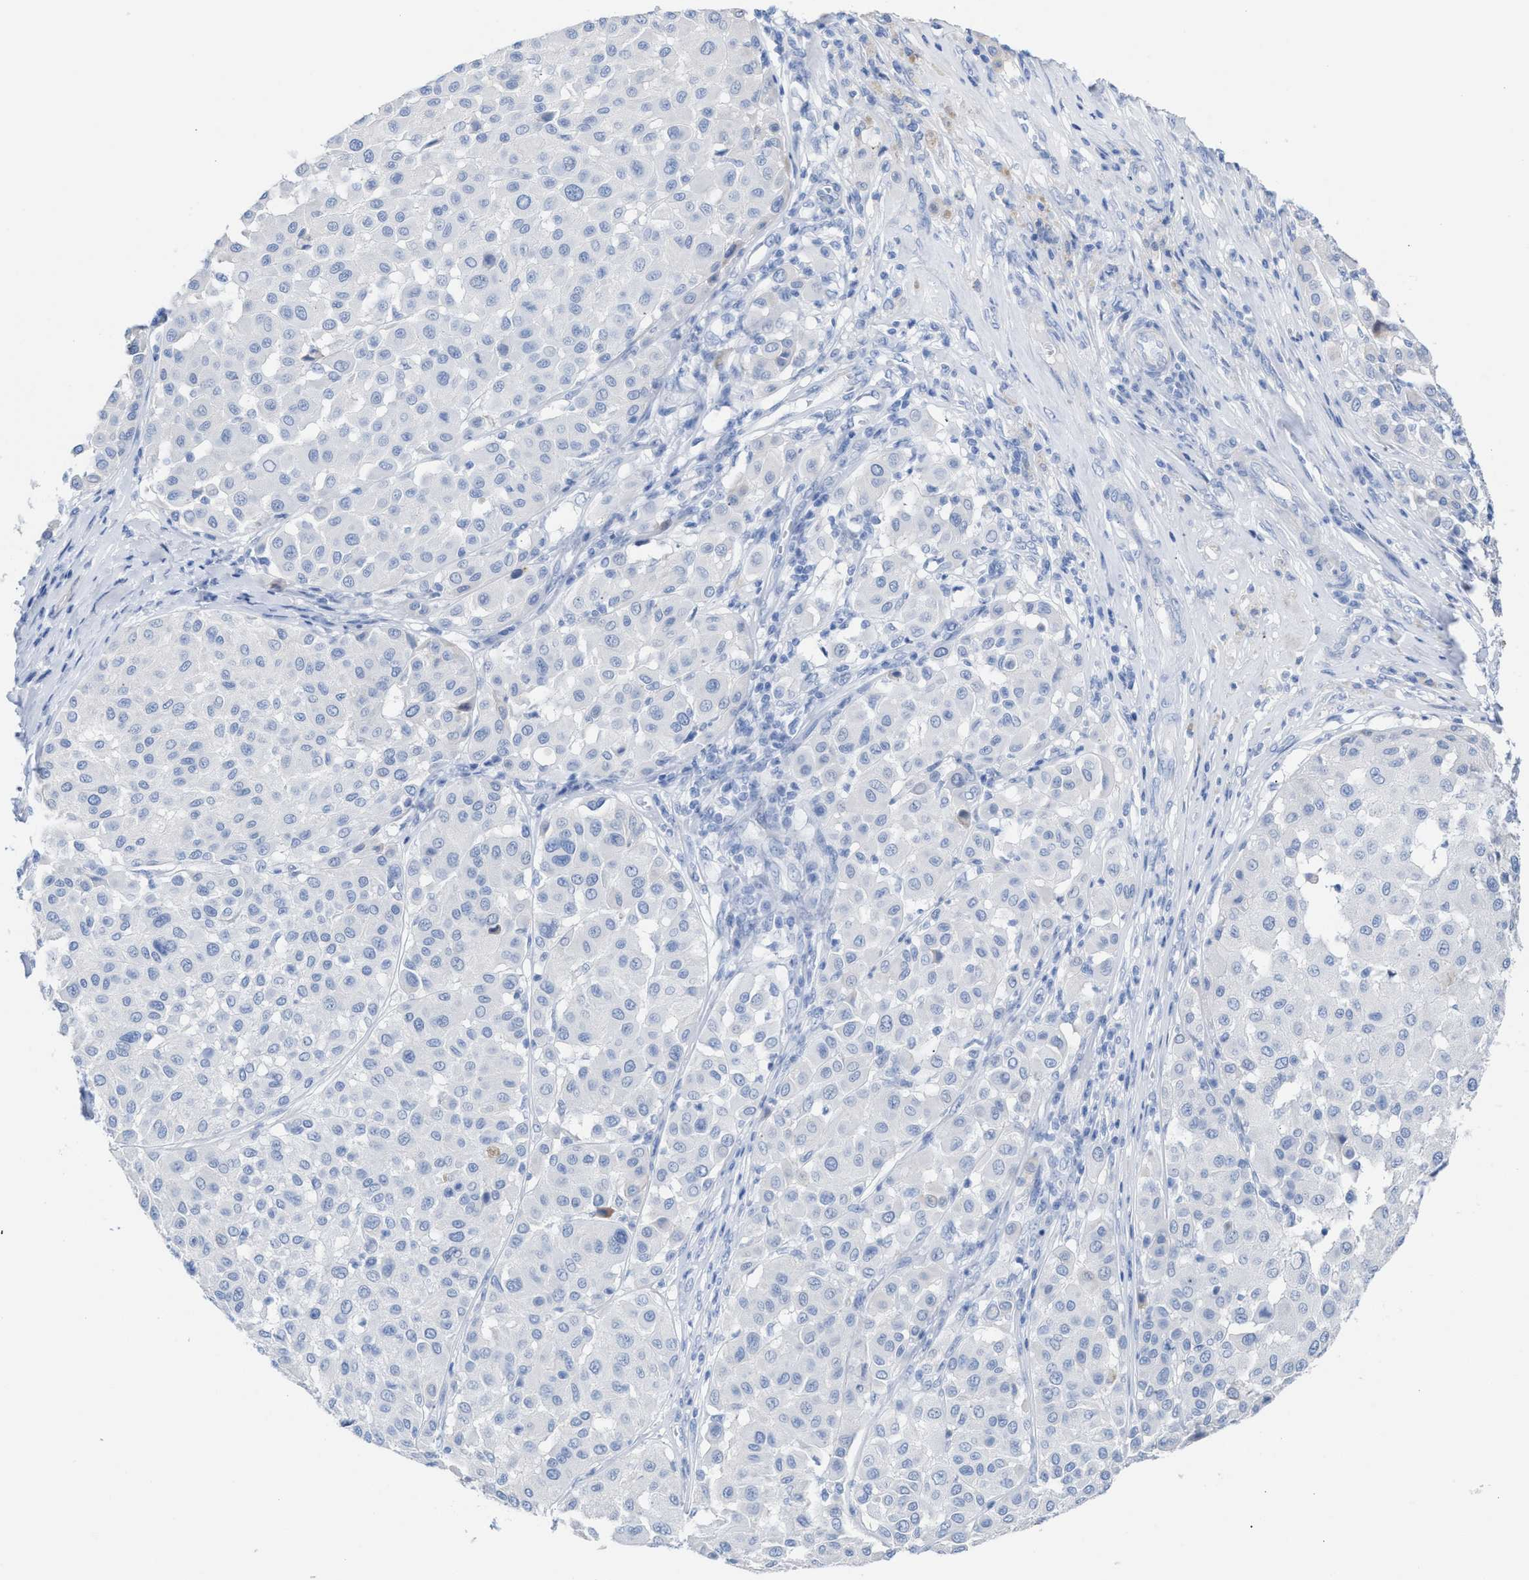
{"staining": {"intensity": "negative", "quantity": "none", "location": "none"}, "tissue": "melanoma", "cell_type": "Tumor cells", "image_type": "cancer", "snomed": [{"axis": "morphology", "description": "Malignant melanoma, Metastatic site"}, {"axis": "topography", "description": "Soft tissue"}], "caption": "The histopathology image shows no significant positivity in tumor cells of melanoma. (DAB immunohistochemistry (IHC), high magnification).", "gene": "CPA1", "patient": {"sex": "male", "age": 41}}